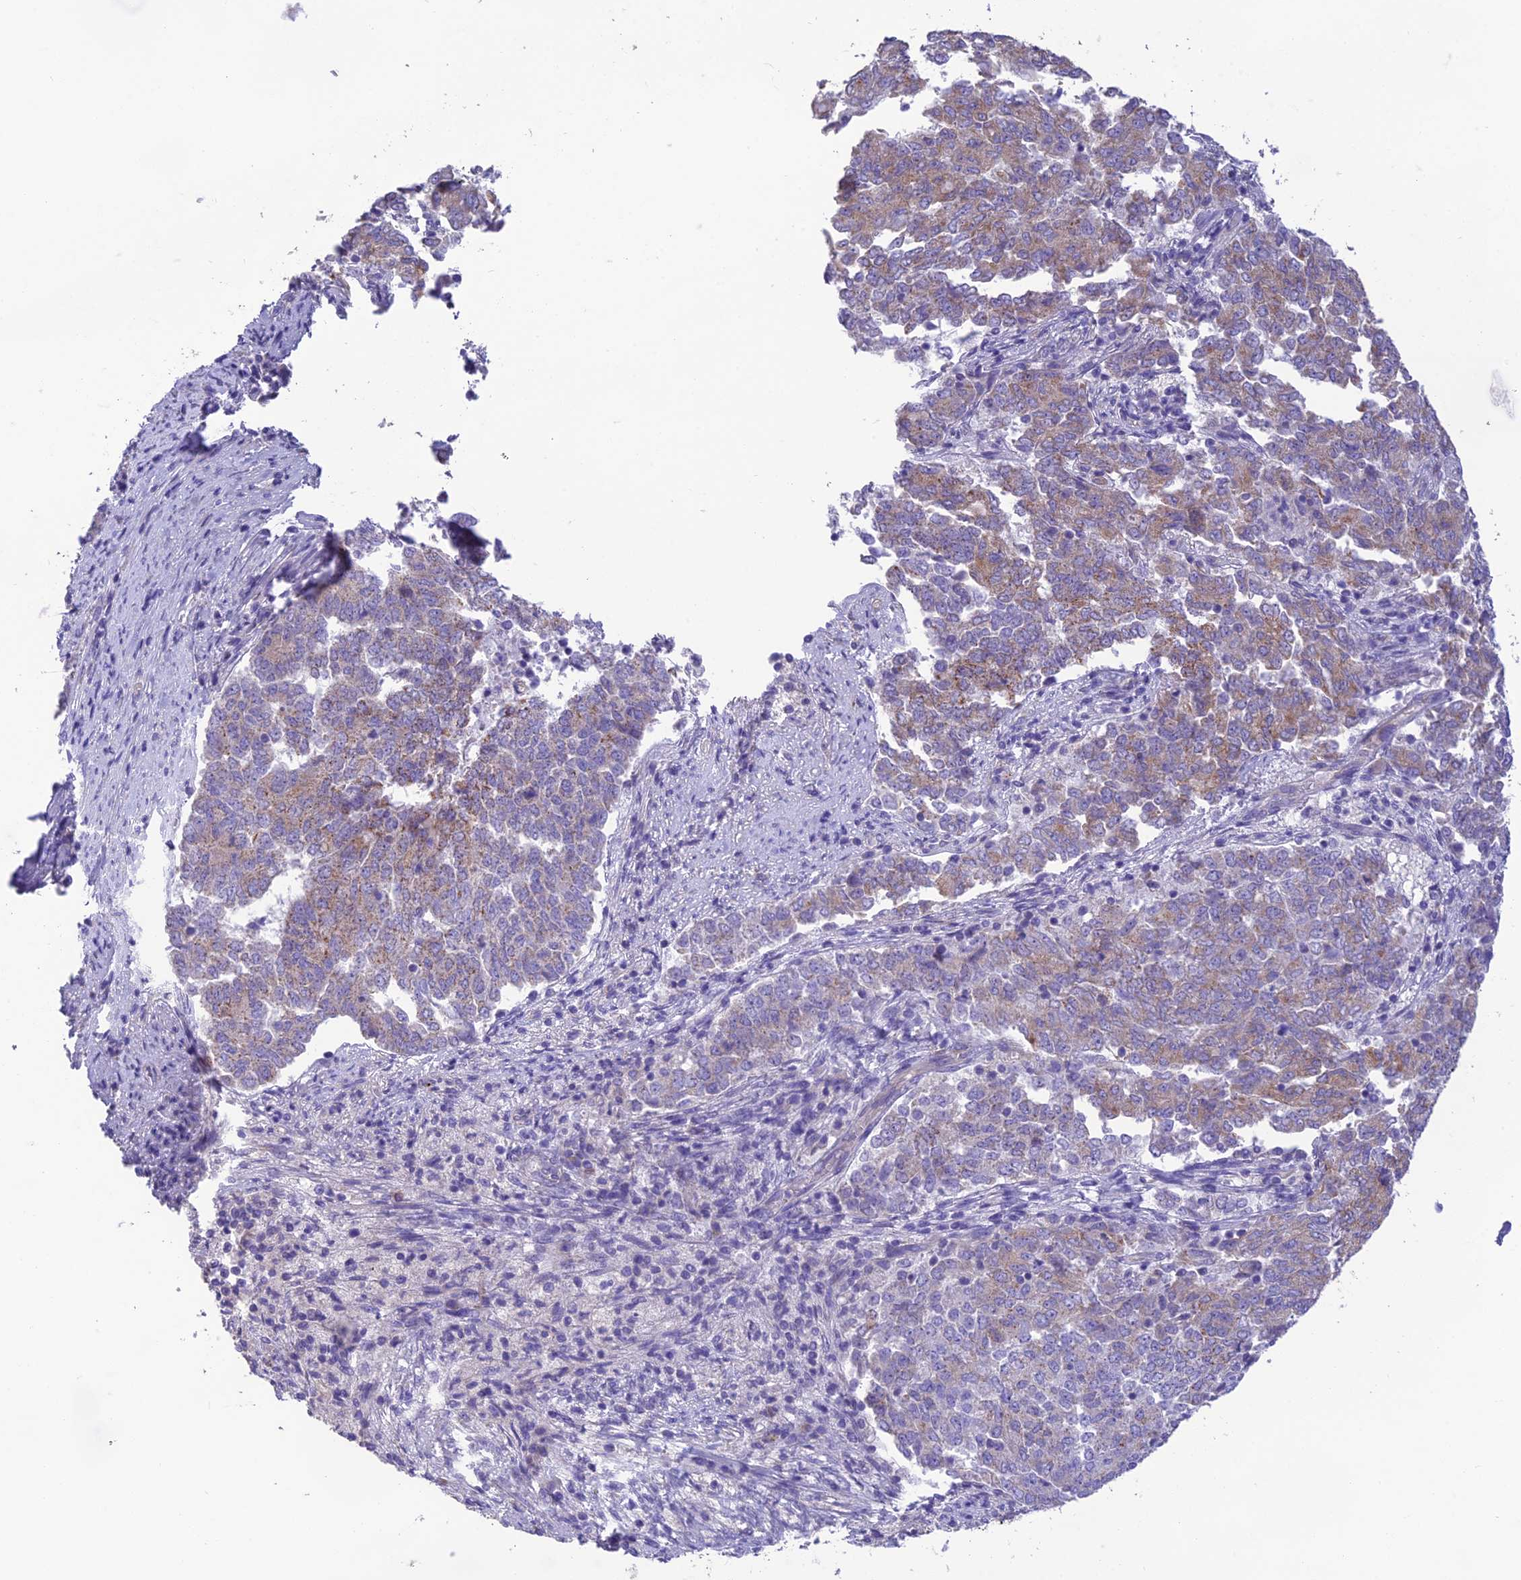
{"staining": {"intensity": "moderate", "quantity": "25%-75%", "location": "cytoplasmic/membranous"}, "tissue": "endometrial cancer", "cell_type": "Tumor cells", "image_type": "cancer", "snomed": [{"axis": "morphology", "description": "Adenocarcinoma, NOS"}, {"axis": "topography", "description": "Endometrium"}], "caption": "The photomicrograph exhibits immunohistochemical staining of adenocarcinoma (endometrial). There is moderate cytoplasmic/membranous expression is seen in about 25%-75% of tumor cells. (Brightfield microscopy of DAB IHC at high magnification).", "gene": "HSD17B2", "patient": {"sex": "female", "age": 80}}